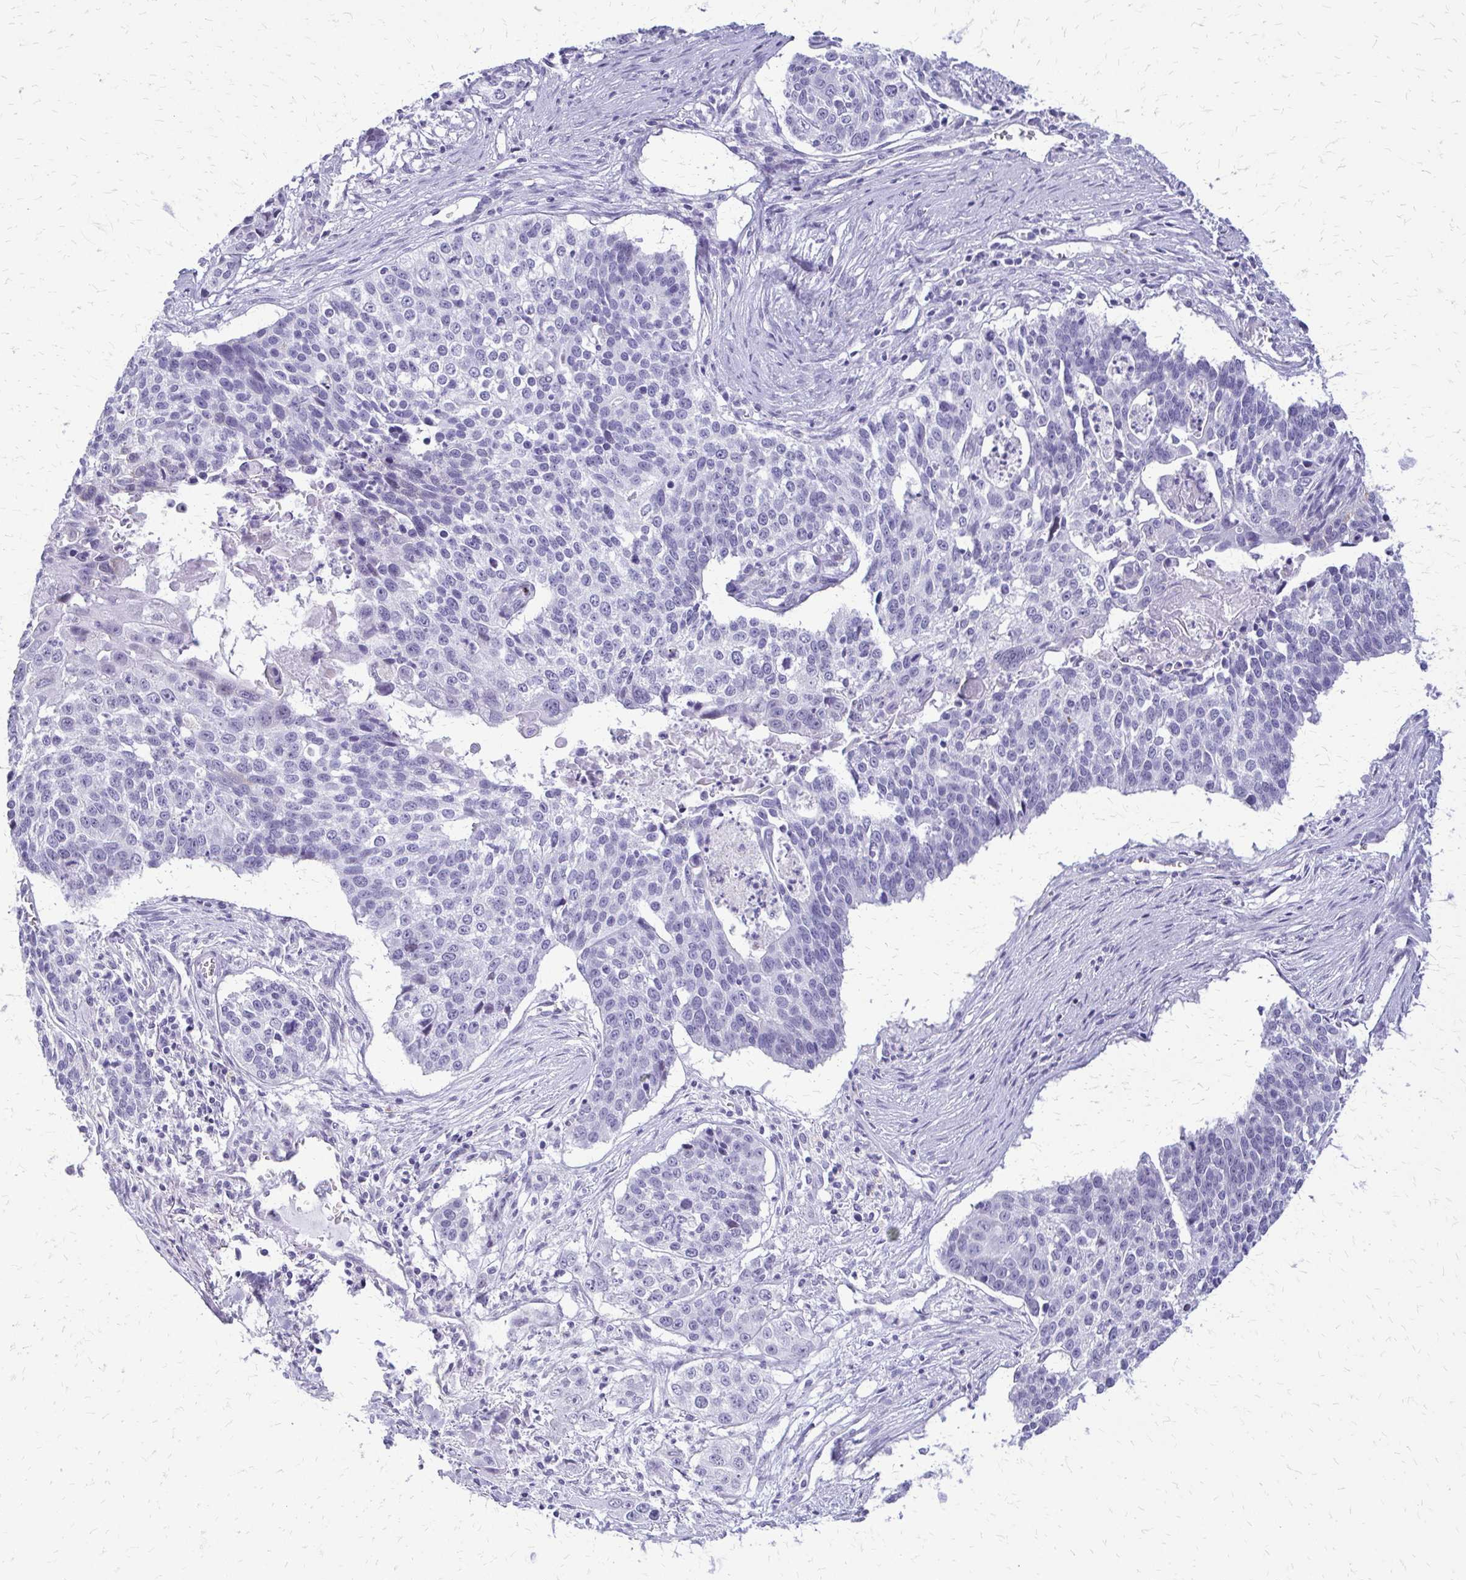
{"staining": {"intensity": "negative", "quantity": "none", "location": "none"}, "tissue": "lung cancer", "cell_type": "Tumor cells", "image_type": "cancer", "snomed": [{"axis": "morphology", "description": "Squamous cell carcinoma, NOS"}, {"axis": "morphology", "description": "Squamous cell carcinoma, metastatic, NOS"}, {"axis": "topography", "description": "Lung"}, {"axis": "topography", "description": "Pleura, NOS"}], "caption": "Tumor cells show no significant expression in lung cancer (squamous cell carcinoma).", "gene": "FAM162B", "patient": {"sex": "male", "age": 72}}